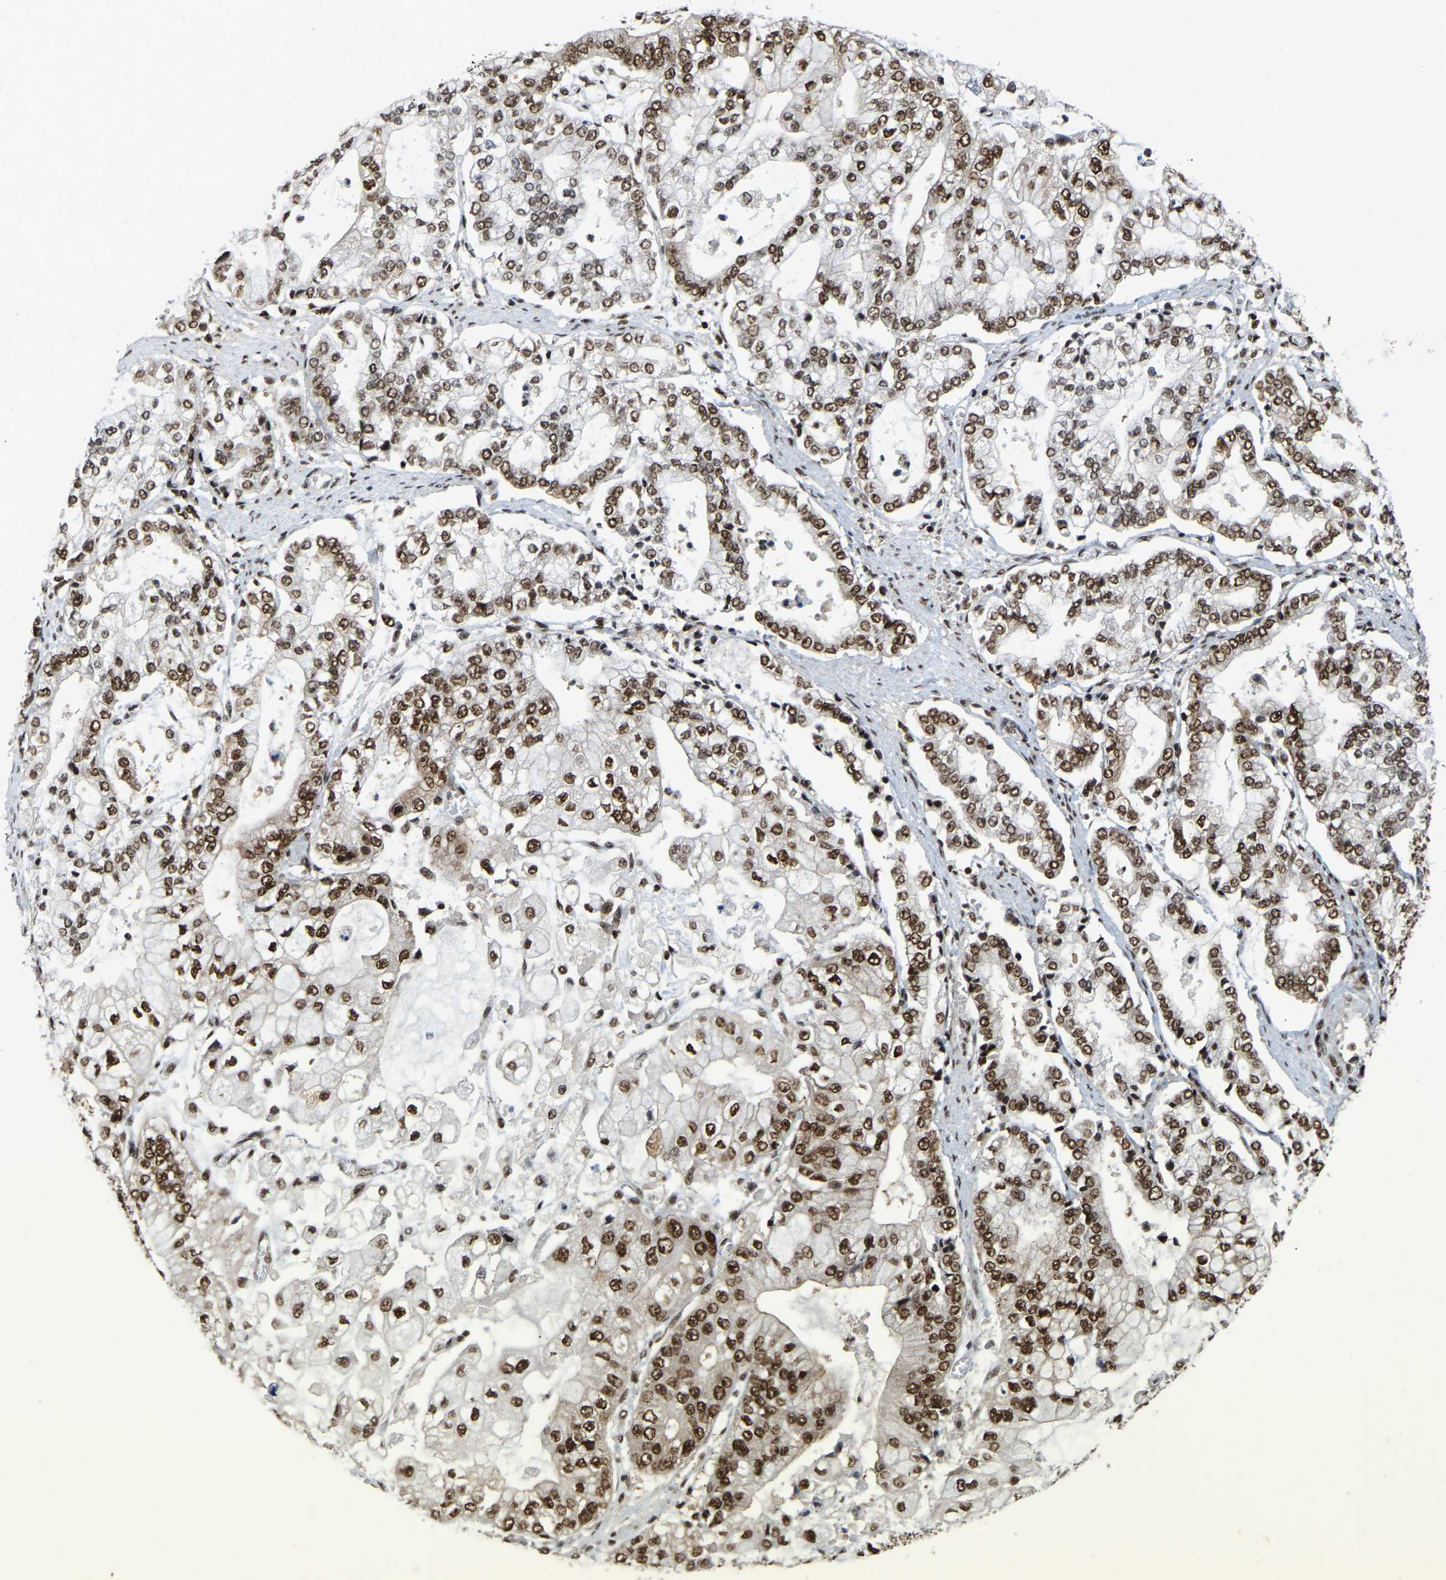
{"staining": {"intensity": "moderate", "quantity": ">75%", "location": "nuclear"}, "tissue": "stomach cancer", "cell_type": "Tumor cells", "image_type": "cancer", "snomed": [{"axis": "morphology", "description": "Adenocarcinoma, NOS"}, {"axis": "topography", "description": "Stomach"}], "caption": "Human adenocarcinoma (stomach) stained with a brown dye demonstrates moderate nuclear positive staining in about >75% of tumor cells.", "gene": "TBL1XR1", "patient": {"sex": "male", "age": 76}}